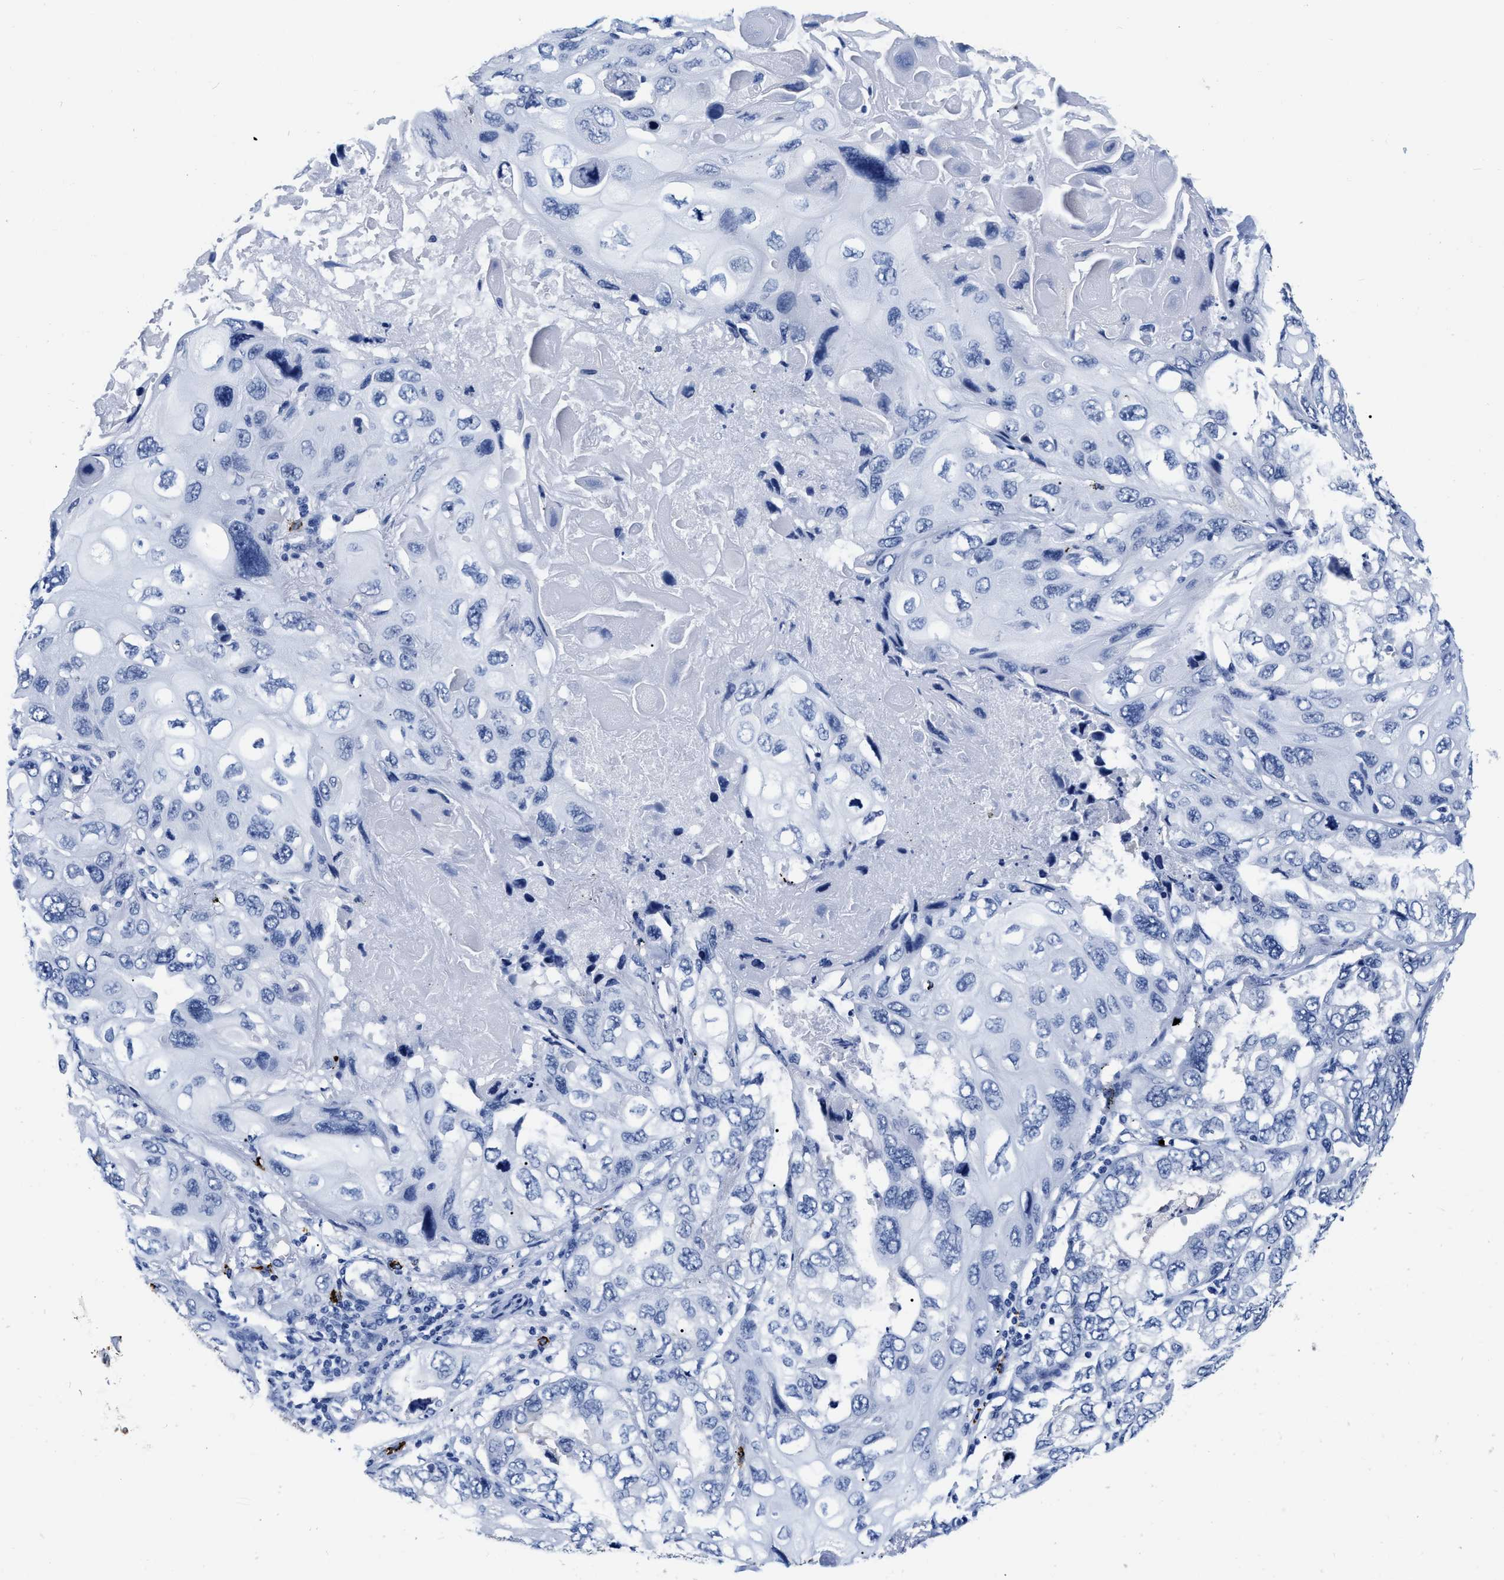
{"staining": {"intensity": "negative", "quantity": "none", "location": "none"}, "tissue": "lung cancer", "cell_type": "Tumor cells", "image_type": "cancer", "snomed": [{"axis": "morphology", "description": "Squamous cell carcinoma, NOS"}, {"axis": "topography", "description": "Lung"}], "caption": "Immunohistochemical staining of human lung squamous cell carcinoma reveals no significant staining in tumor cells.", "gene": "CER1", "patient": {"sex": "female", "age": 73}}